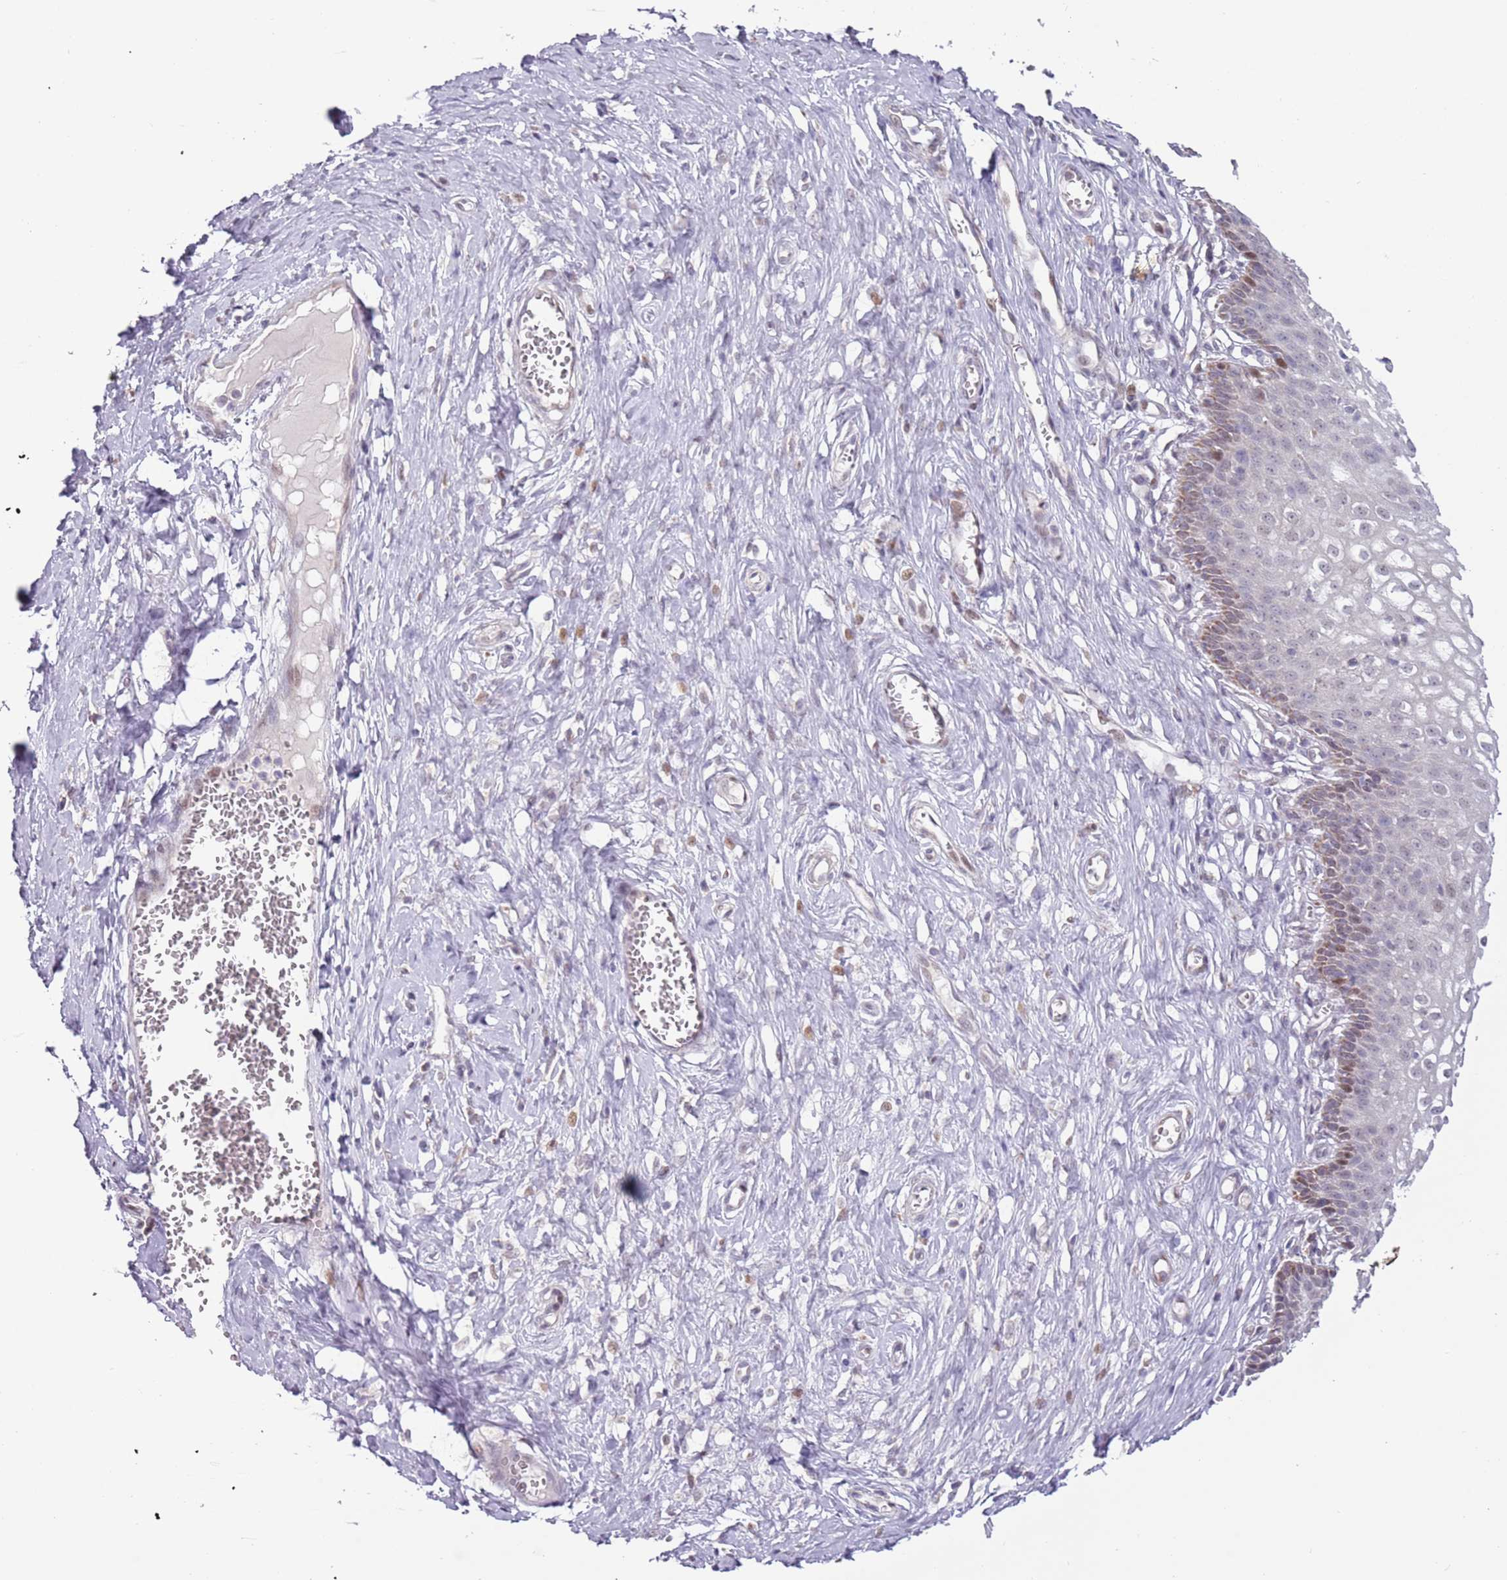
{"staining": {"intensity": "negative", "quantity": "none", "location": "none"}, "tissue": "cervix", "cell_type": "Glandular cells", "image_type": "normal", "snomed": [{"axis": "morphology", "description": "Normal tissue, NOS"}, {"axis": "morphology", "description": "Adenocarcinoma, NOS"}, {"axis": "topography", "description": "Cervix"}], "caption": "IHC histopathology image of unremarkable cervix: human cervix stained with DAB displays no significant protein expression in glandular cells.", "gene": "MLLT11", "patient": {"sex": "female", "age": 29}}